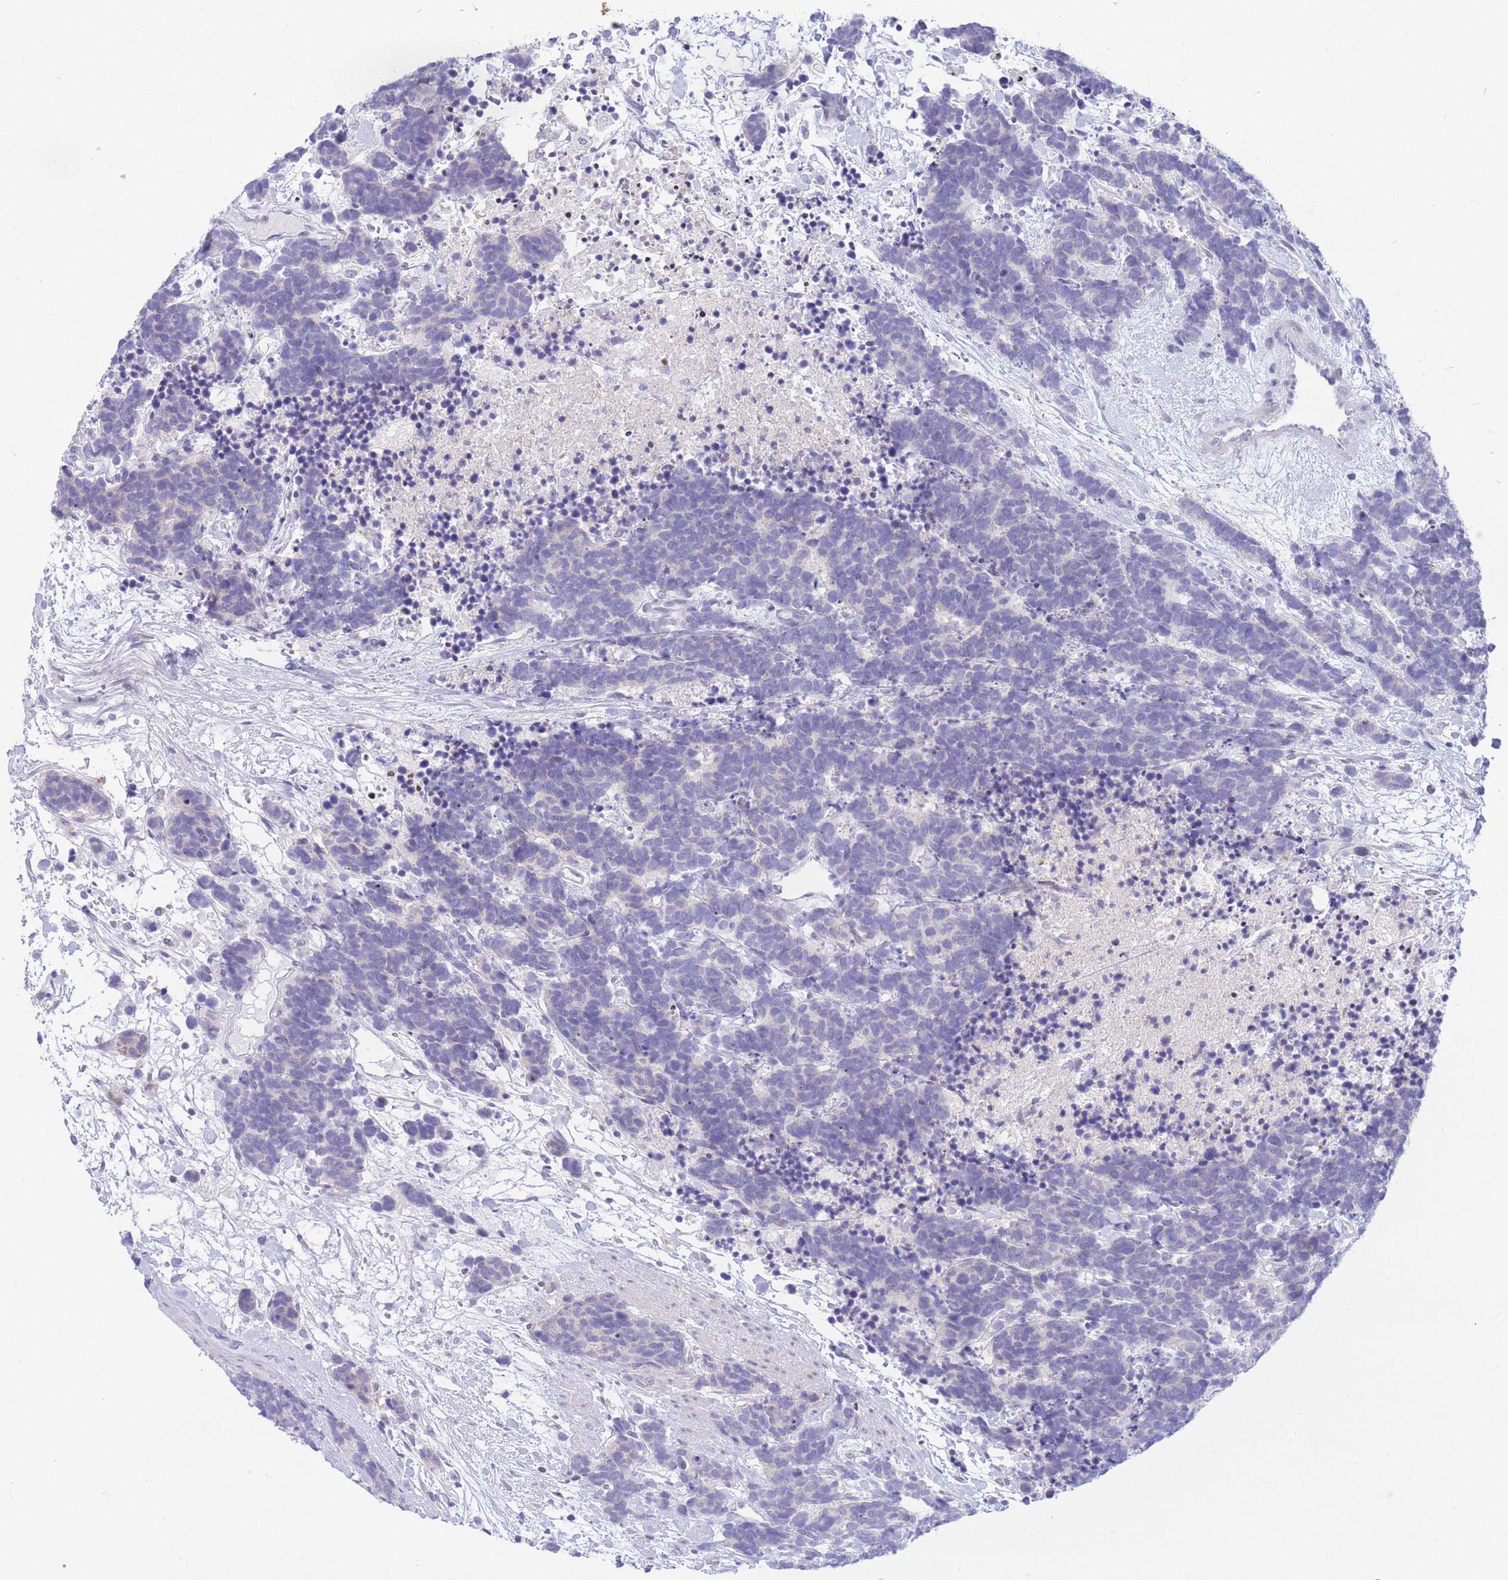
{"staining": {"intensity": "negative", "quantity": "none", "location": "none"}, "tissue": "carcinoid", "cell_type": "Tumor cells", "image_type": "cancer", "snomed": [{"axis": "morphology", "description": "Carcinoma, NOS"}, {"axis": "morphology", "description": "Carcinoid, malignant, NOS"}, {"axis": "topography", "description": "Prostate"}], "caption": "Carcinoid stained for a protein using immunohistochemistry demonstrates no expression tumor cells.", "gene": "RPL39L", "patient": {"sex": "male", "age": 57}}